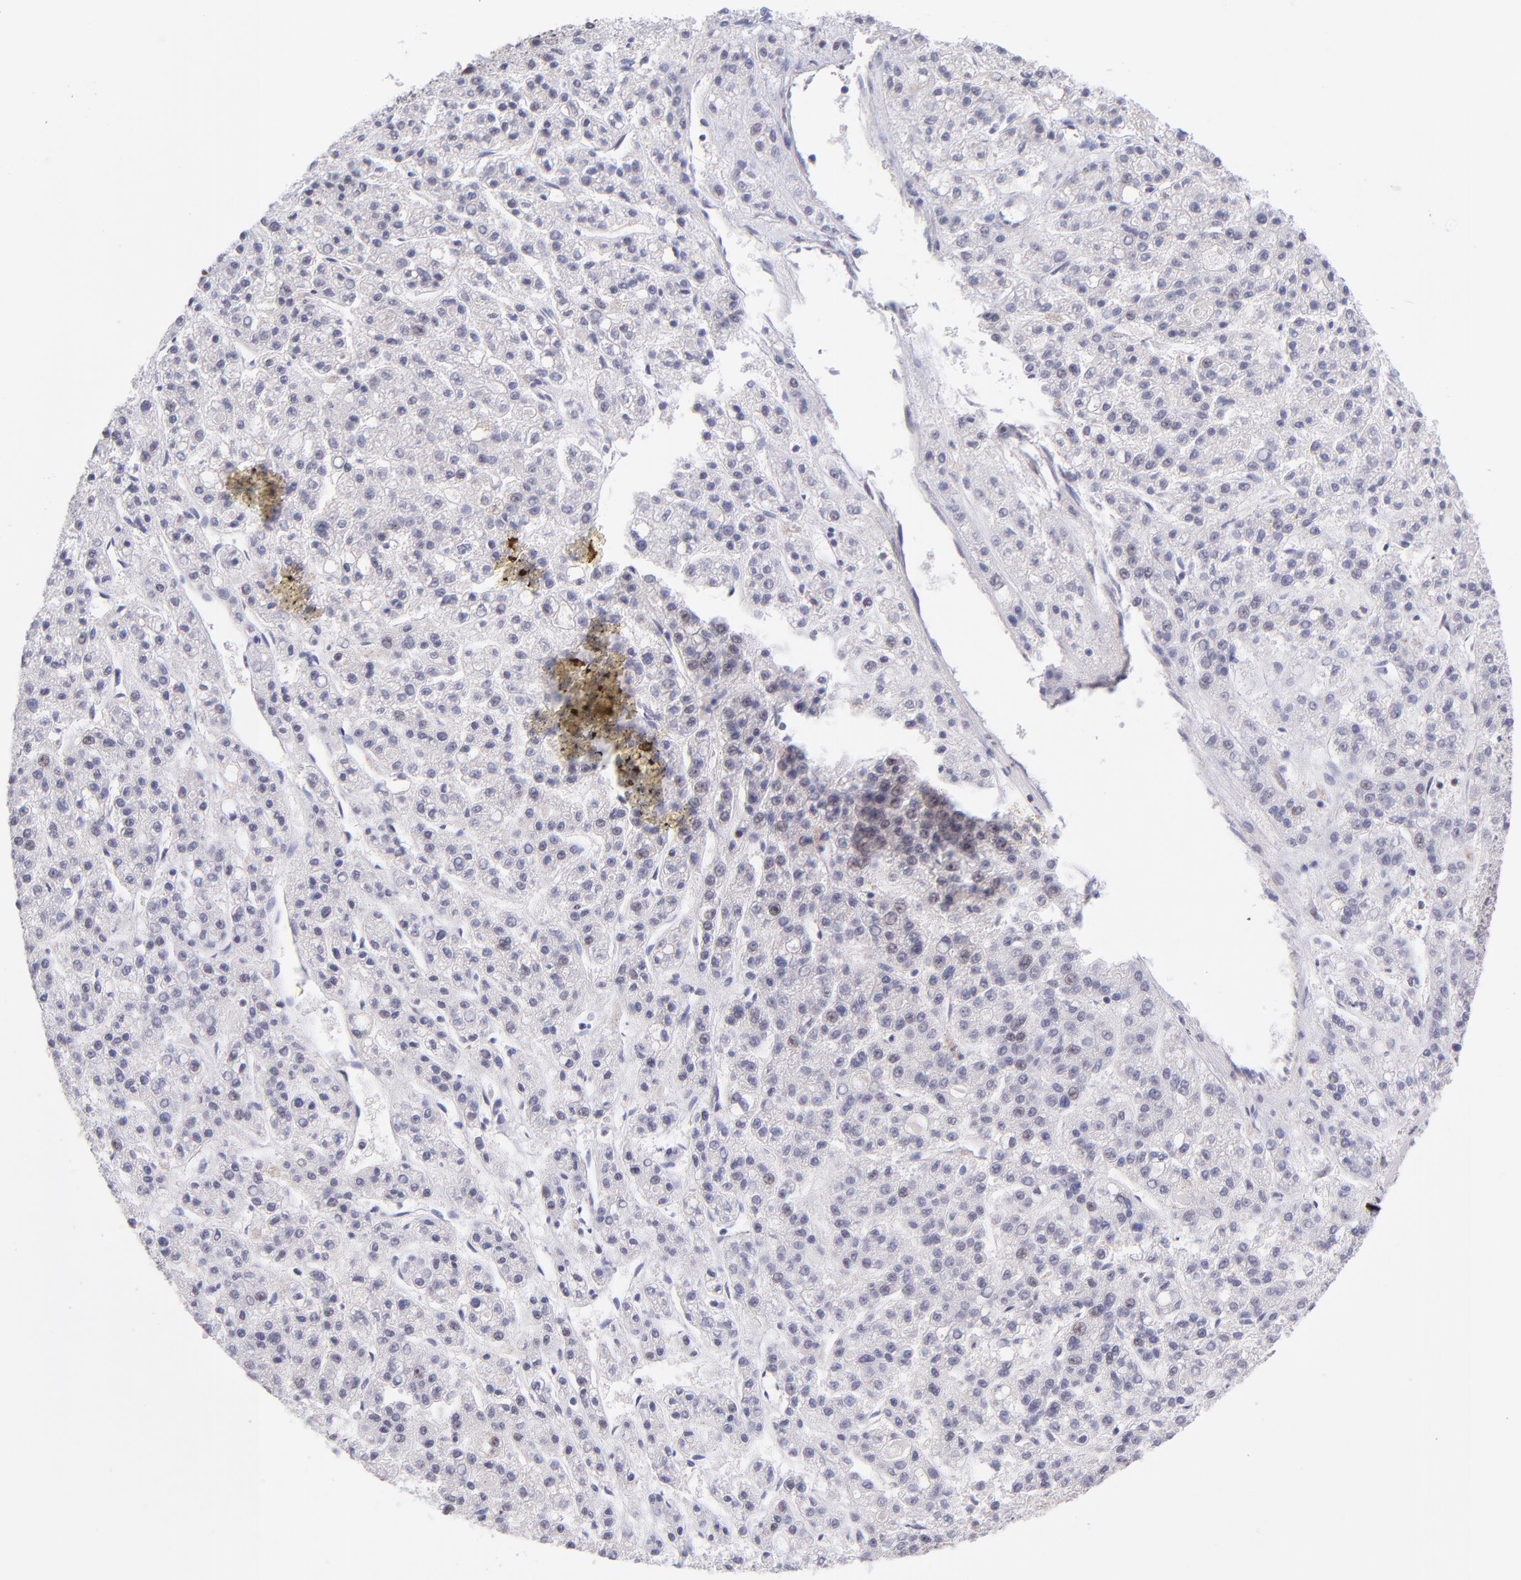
{"staining": {"intensity": "negative", "quantity": "none", "location": "none"}, "tissue": "liver cancer", "cell_type": "Tumor cells", "image_type": "cancer", "snomed": [{"axis": "morphology", "description": "Carcinoma, Hepatocellular, NOS"}, {"axis": "topography", "description": "Liver"}], "caption": "An image of human hepatocellular carcinoma (liver) is negative for staining in tumor cells.", "gene": "SOX6", "patient": {"sex": "male", "age": 70}}